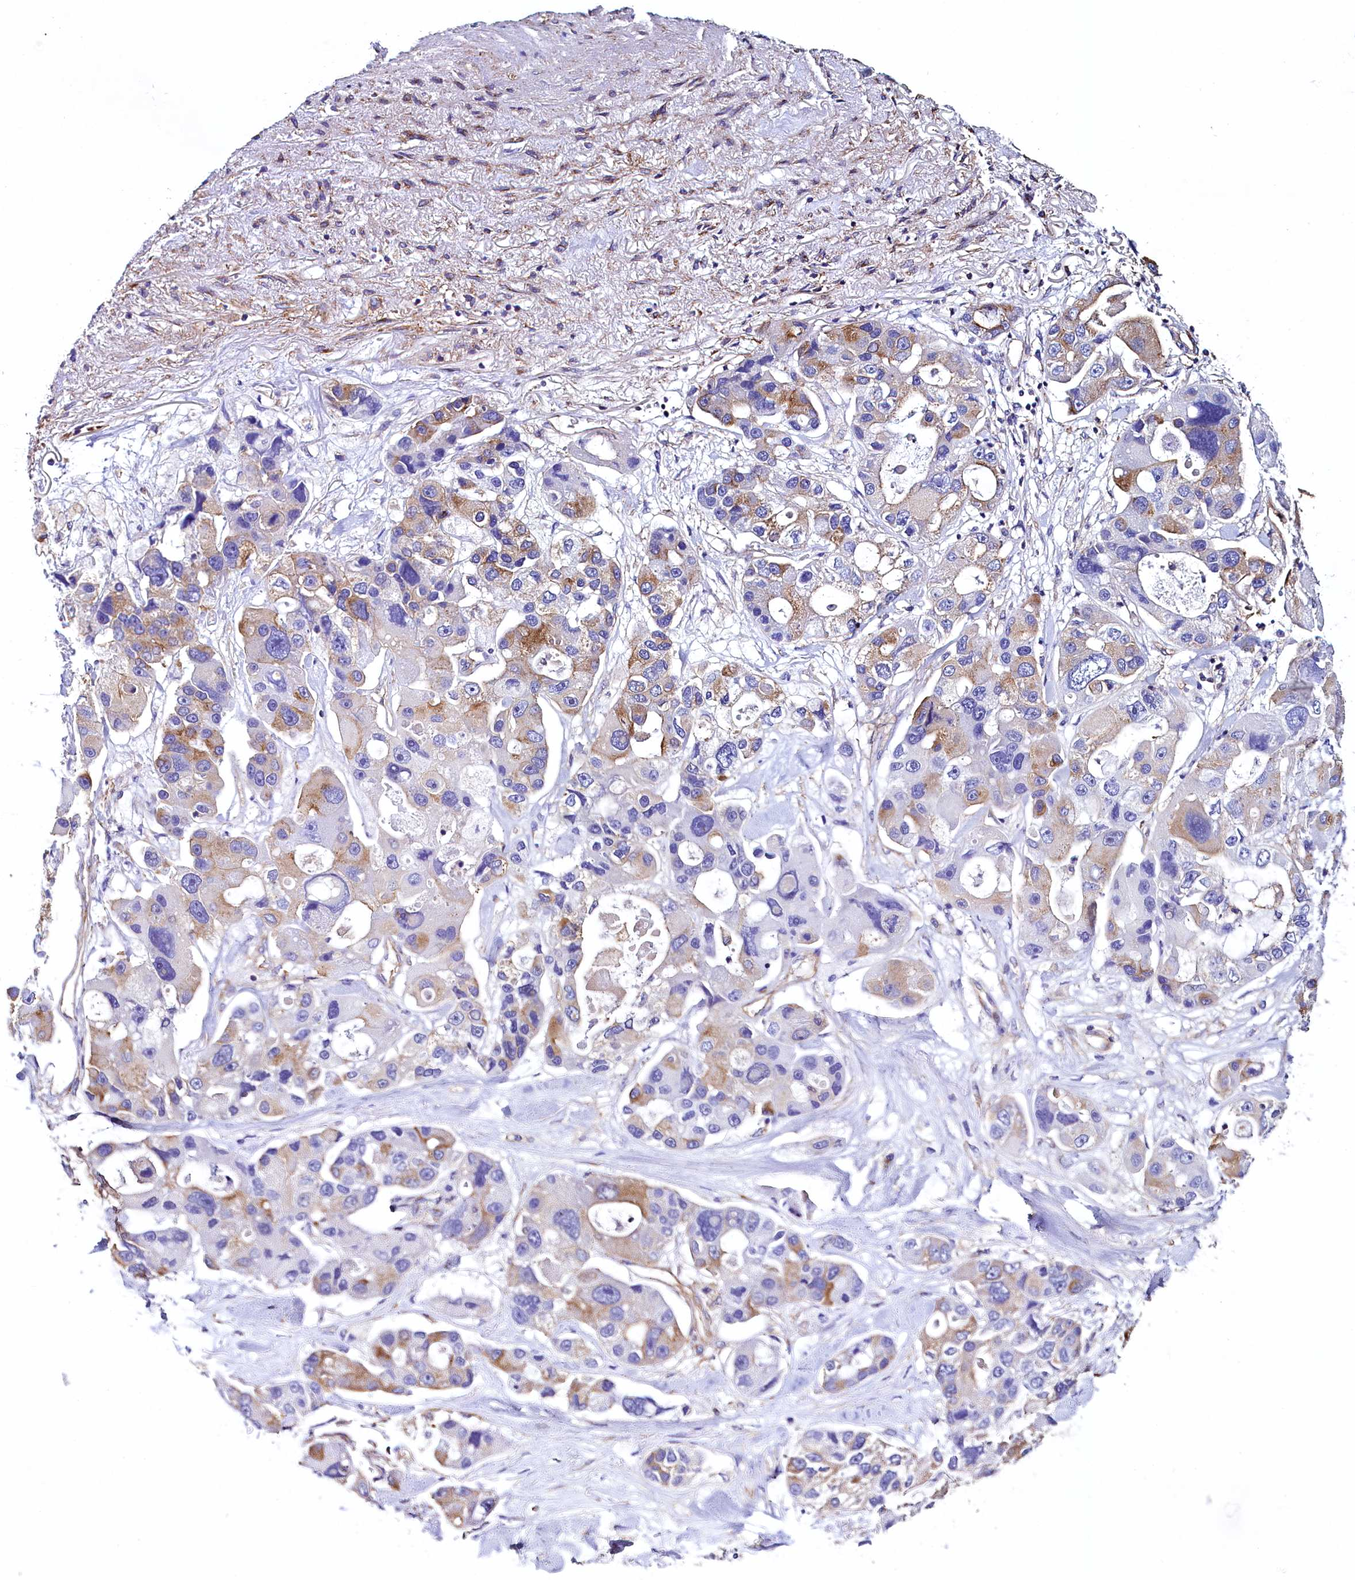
{"staining": {"intensity": "moderate", "quantity": "<25%", "location": "cytoplasmic/membranous"}, "tissue": "lung cancer", "cell_type": "Tumor cells", "image_type": "cancer", "snomed": [{"axis": "morphology", "description": "Adenocarcinoma, NOS"}, {"axis": "topography", "description": "Lung"}], "caption": "Protein expression analysis of human lung cancer (adenocarcinoma) reveals moderate cytoplasmic/membranous positivity in approximately <25% of tumor cells. Ihc stains the protein of interest in brown and the nuclei are stained blue.", "gene": "GPR21", "patient": {"sex": "female", "age": 54}}